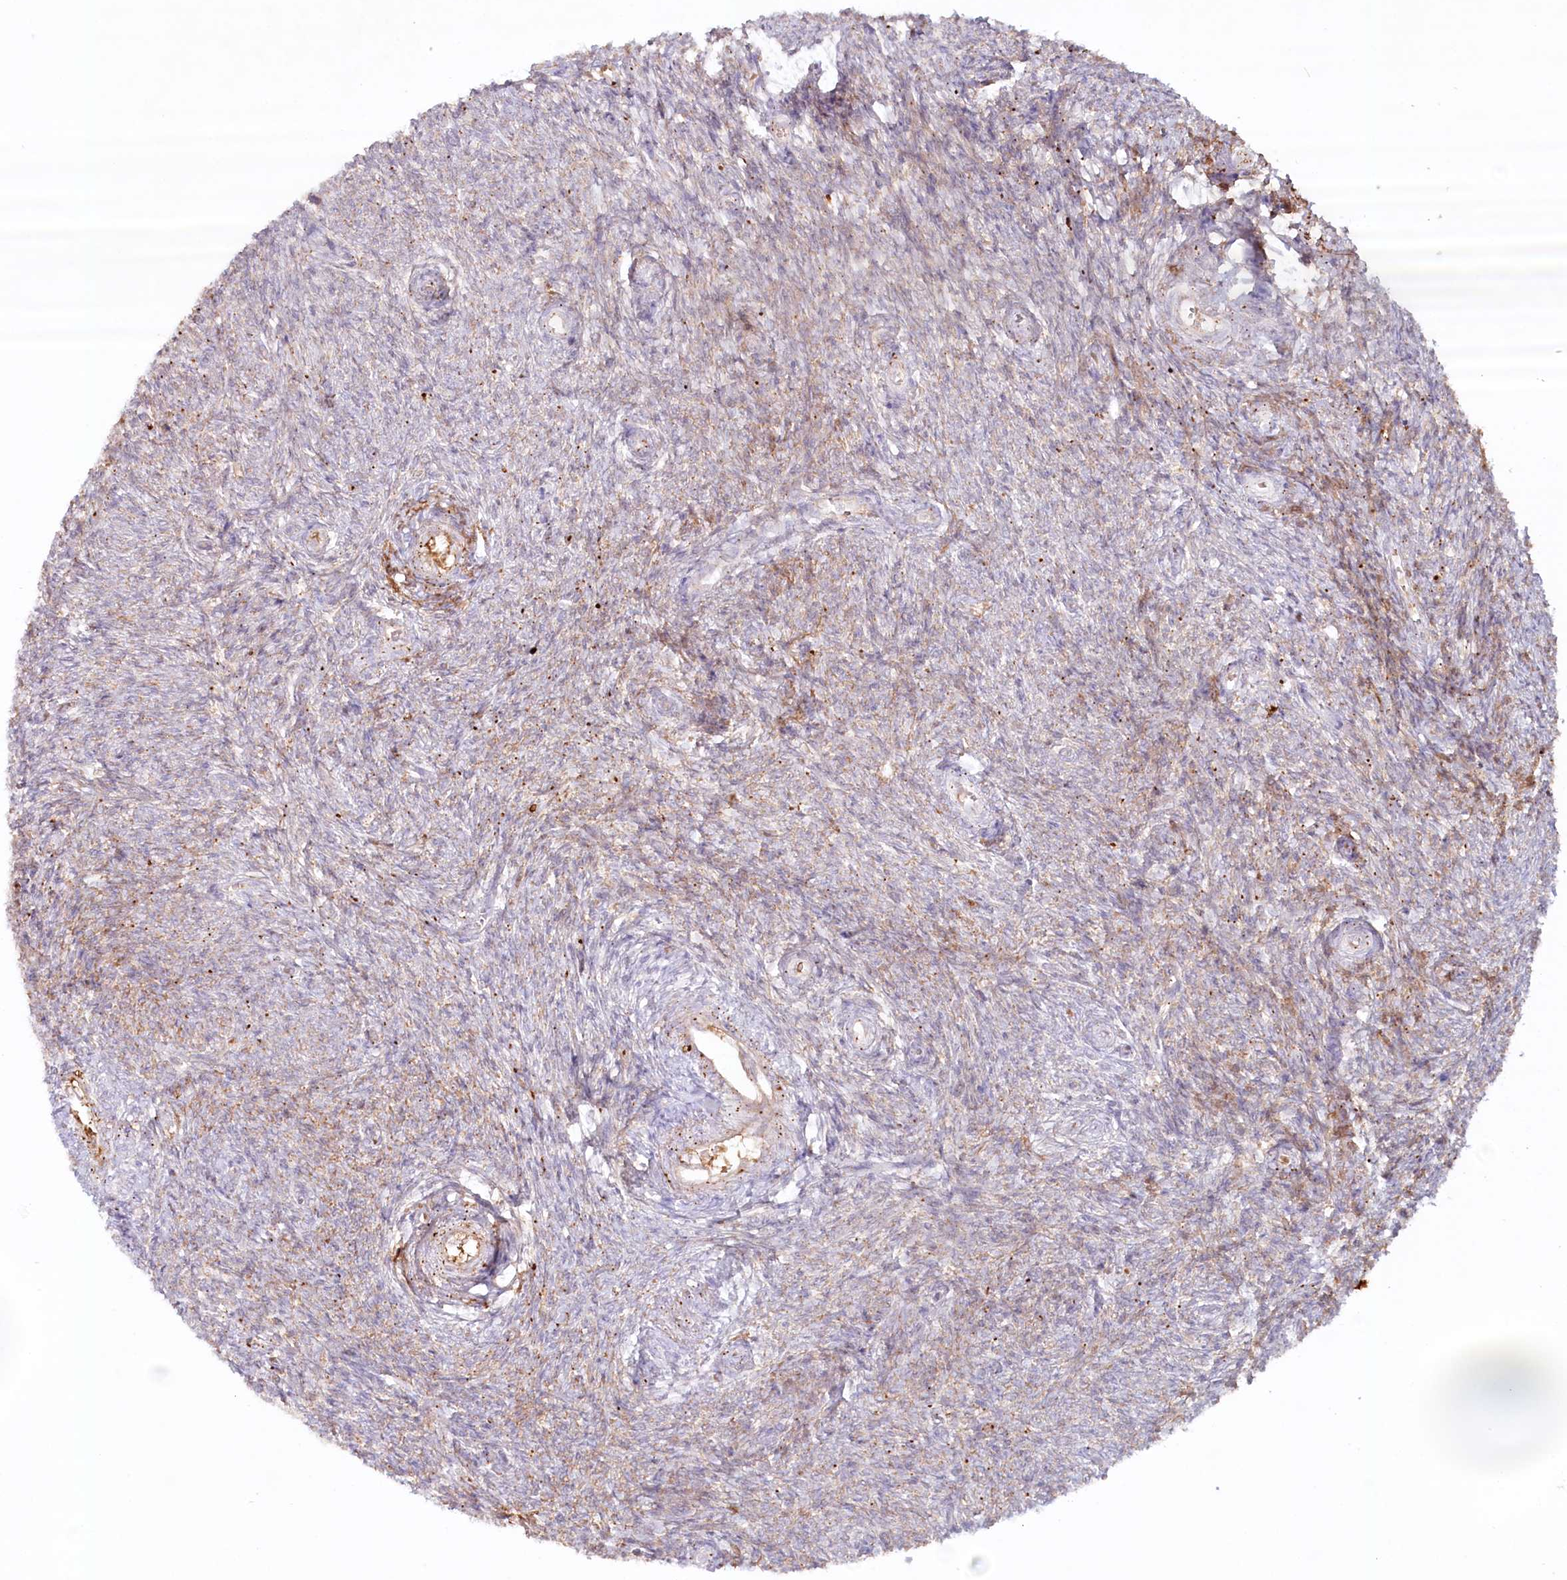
{"staining": {"intensity": "weak", "quantity": "25%-75%", "location": "cytoplasmic/membranous"}, "tissue": "ovary", "cell_type": "Ovarian stroma cells", "image_type": "normal", "snomed": [{"axis": "morphology", "description": "Normal tissue, NOS"}, {"axis": "topography", "description": "Ovary"}], "caption": "Immunohistochemistry micrograph of unremarkable human ovary stained for a protein (brown), which reveals low levels of weak cytoplasmic/membranous staining in about 25%-75% of ovarian stroma cells.", "gene": "PSAPL1", "patient": {"sex": "female", "age": 44}}